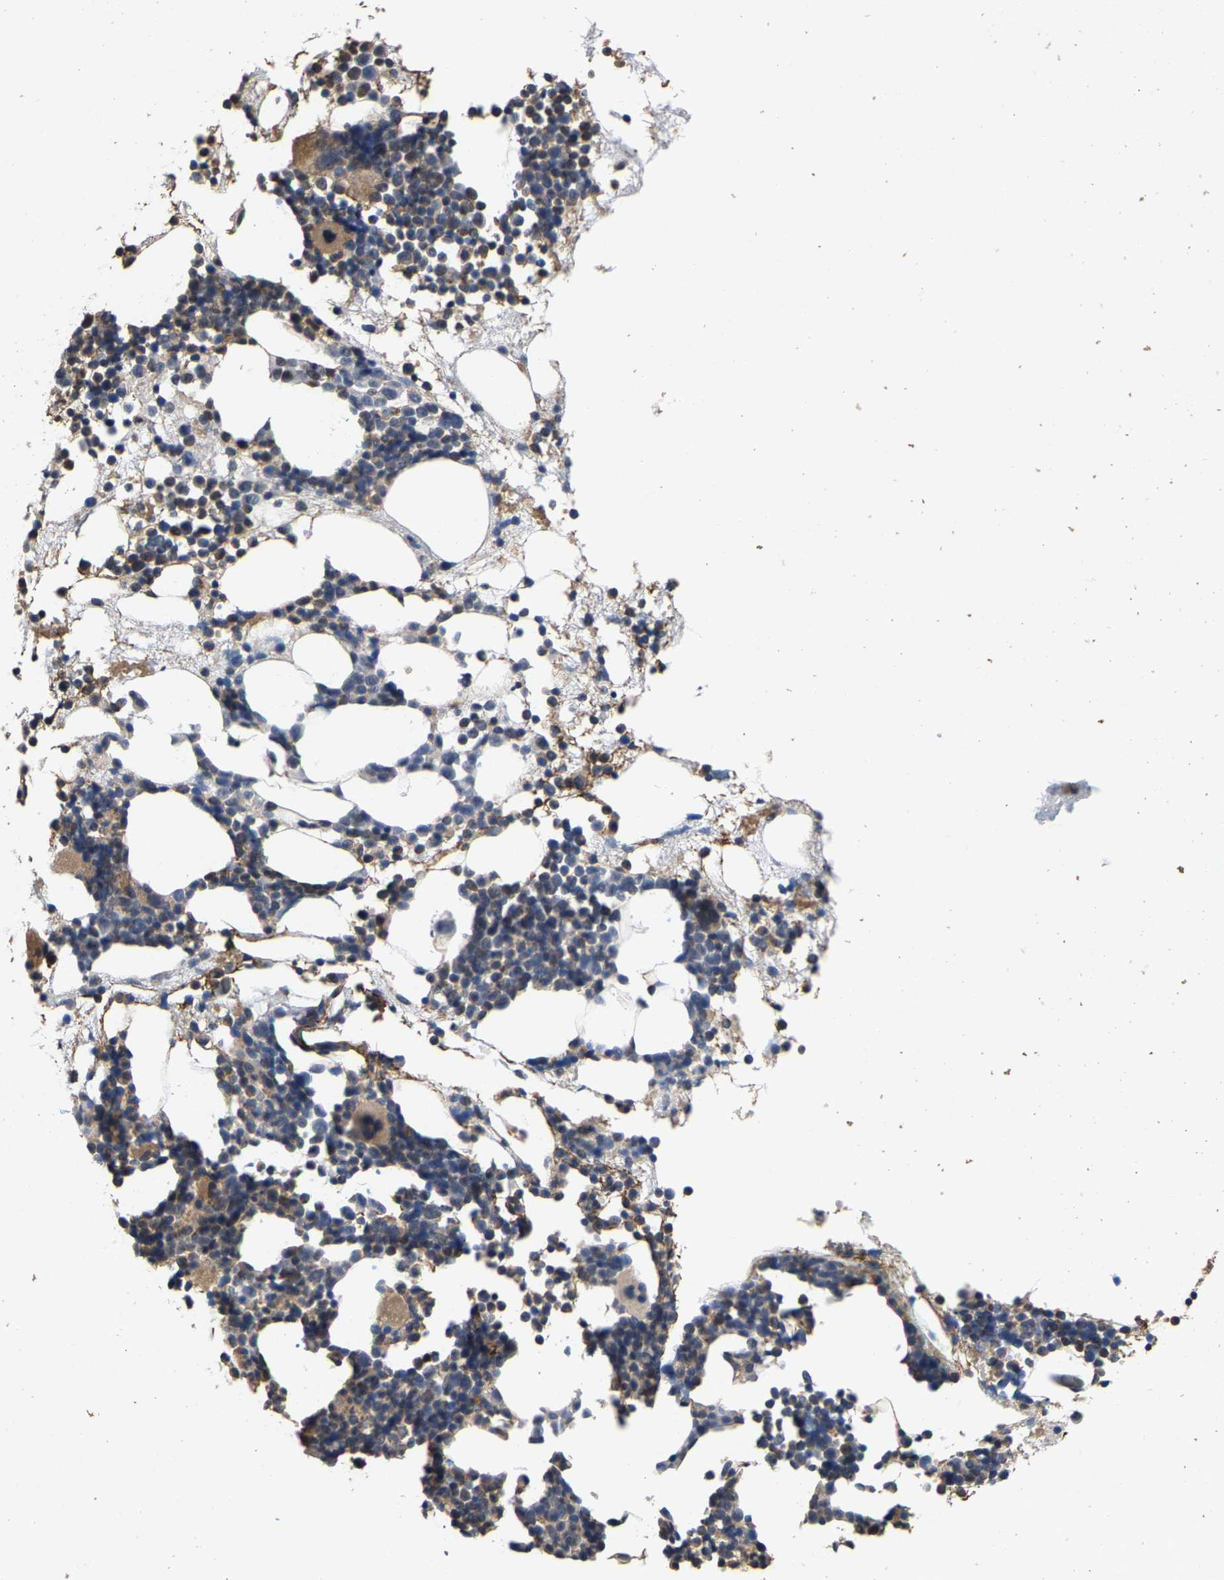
{"staining": {"intensity": "weak", "quantity": "25%-75%", "location": "cytoplasmic/membranous"}, "tissue": "bone marrow", "cell_type": "Hematopoietic cells", "image_type": "normal", "snomed": [{"axis": "morphology", "description": "Normal tissue, NOS"}, {"axis": "morphology", "description": "Inflammation, NOS"}, {"axis": "topography", "description": "Bone marrow"}], "caption": "IHC staining of normal bone marrow, which displays low levels of weak cytoplasmic/membranous positivity in about 25%-75% of hematopoietic cells indicating weak cytoplasmic/membranous protein expression. The staining was performed using DAB (3,3'-diaminobenzidine) (brown) for protein detection and nuclei were counterstained in hematoxylin (blue).", "gene": "TDRKH", "patient": {"sex": "female", "age": 81}}